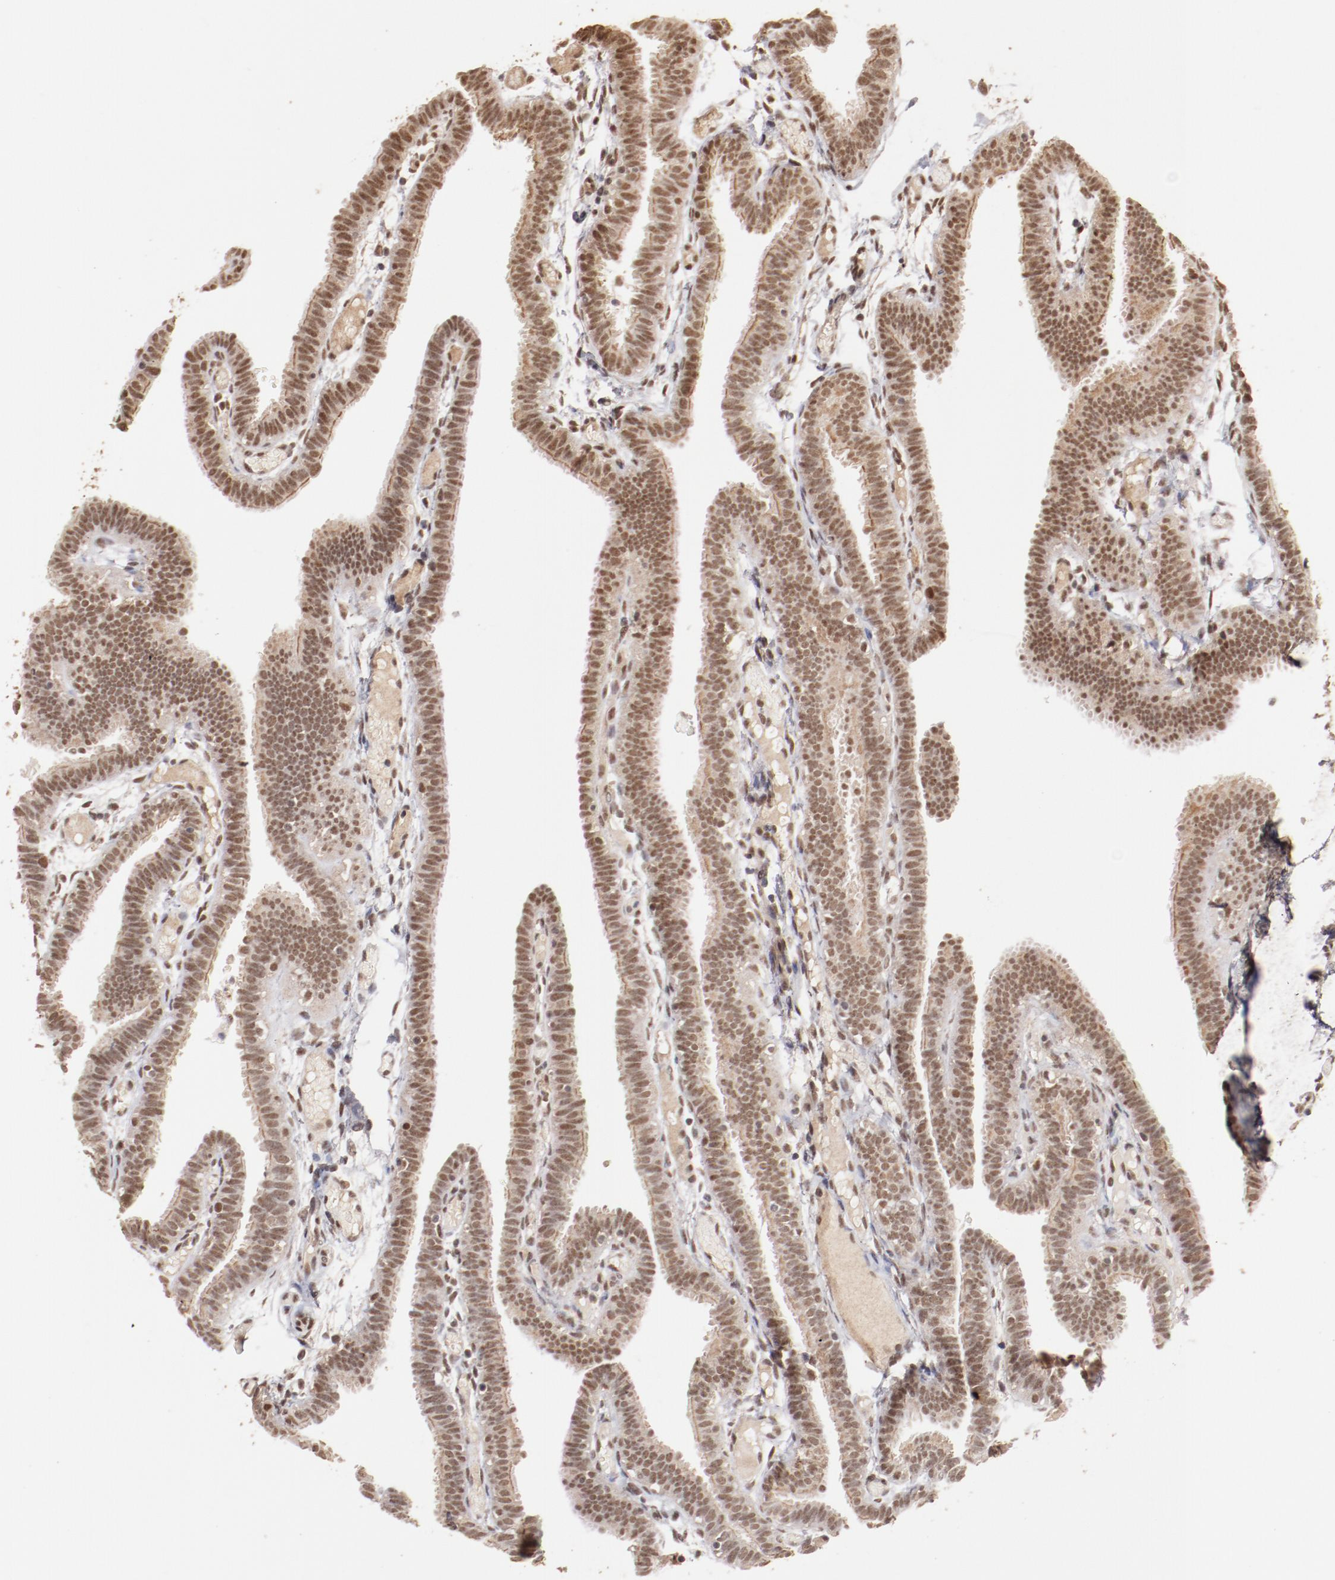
{"staining": {"intensity": "moderate", "quantity": ">75%", "location": "cytoplasmic/membranous,nuclear"}, "tissue": "fallopian tube", "cell_type": "Glandular cells", "image_type": "normal", "snomed": [{"axis": "morphology", "description": "Normal tissue, NOS"}, {"axis": "topography", "description": "Fallopian tube"}], "caption": "Benign fallopian tube displays moderate cytoplasmic/membranous,nuclear positivity in about >75% of glandular cells, visualized by immunohistochemistry.", "gene": "CLOCK", "patient": {"sex": "female", "age": 29}}